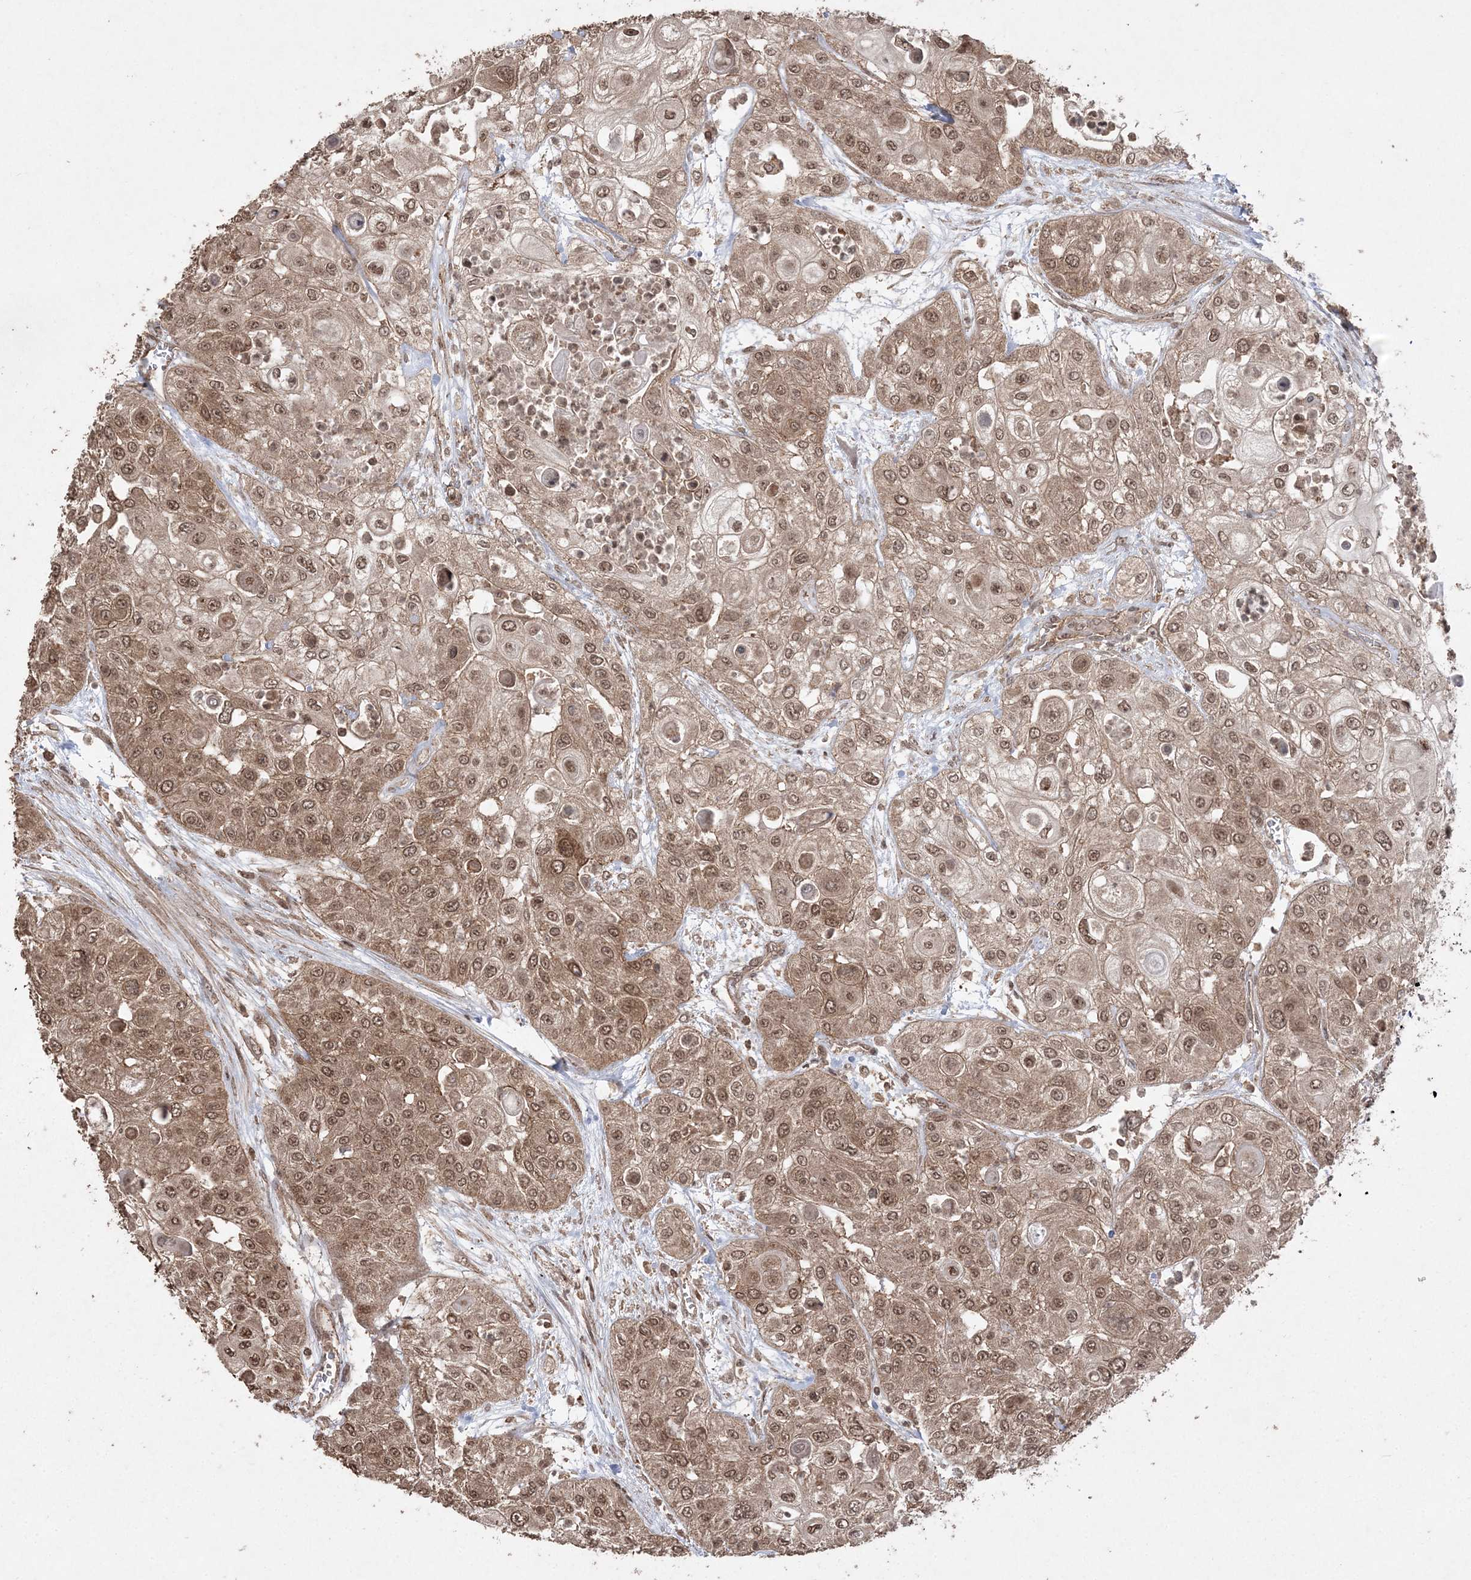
{"staining": {"intensity": "moderate", "quantity": ">75%", "location": "cytoplasmic/membranous,nuclear"}, "tissue": "urothelial cancer", "cell_type": "Tumor cells", "image_type": "cancer", "snomed": [{"axis": "morphology", "description": "Urothelial carcinoma, High grade"}, {"axis": "topography", "description": "Urinary bladder"}], "caption": "A brown stain highlights moderate cytoplasmic/membranous and nuclear positivity of a protein in human urothelial cancer tumor cells. Ihc stains the protein in brown and the nuclei are stained blue.", "gene": "EHHADH", "patient": {"sex": "female", "age": 79}}